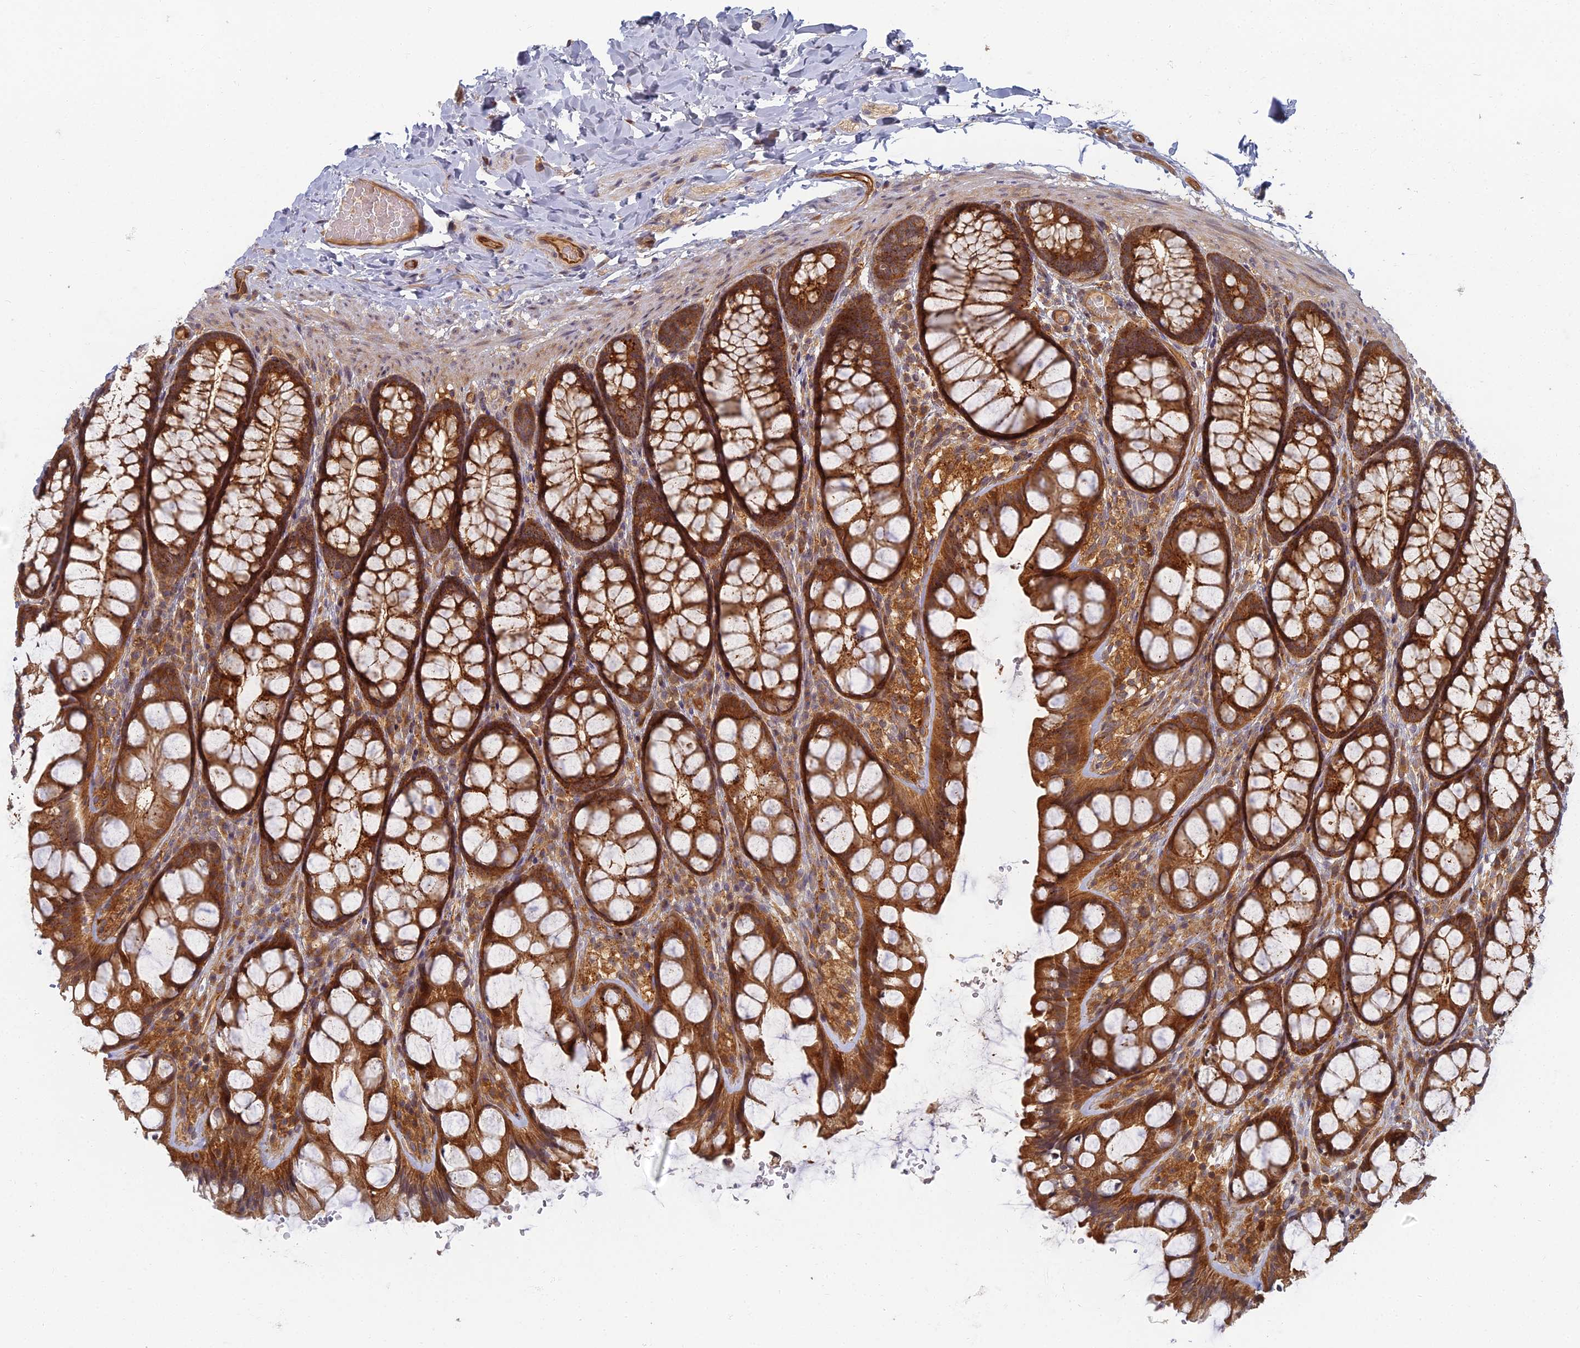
{"staining": {"intensity": "moderate", "quantity": ">75%", "location": "cytoplasmic/membranous"}, "tissue": "colon", "cell_type": "Endothelial cells", "image_type": "normal", "snomed": [{"axis": "morphology", "description": "Normal tissue, NOS"}, {"axis": "topography", "description": "Colon"}], "caption": "The image shows staining of normal colon, revealing moderate cytoplasmic/membranous protein positivity (brown color) within endothelial cells. The protein is stained brown, and the nuclei are stained in blue (DAB IHC with brightfield microscopy, high magnification).", "gene": "INO80D", "patient": {"sex": "male", "age": 47}}